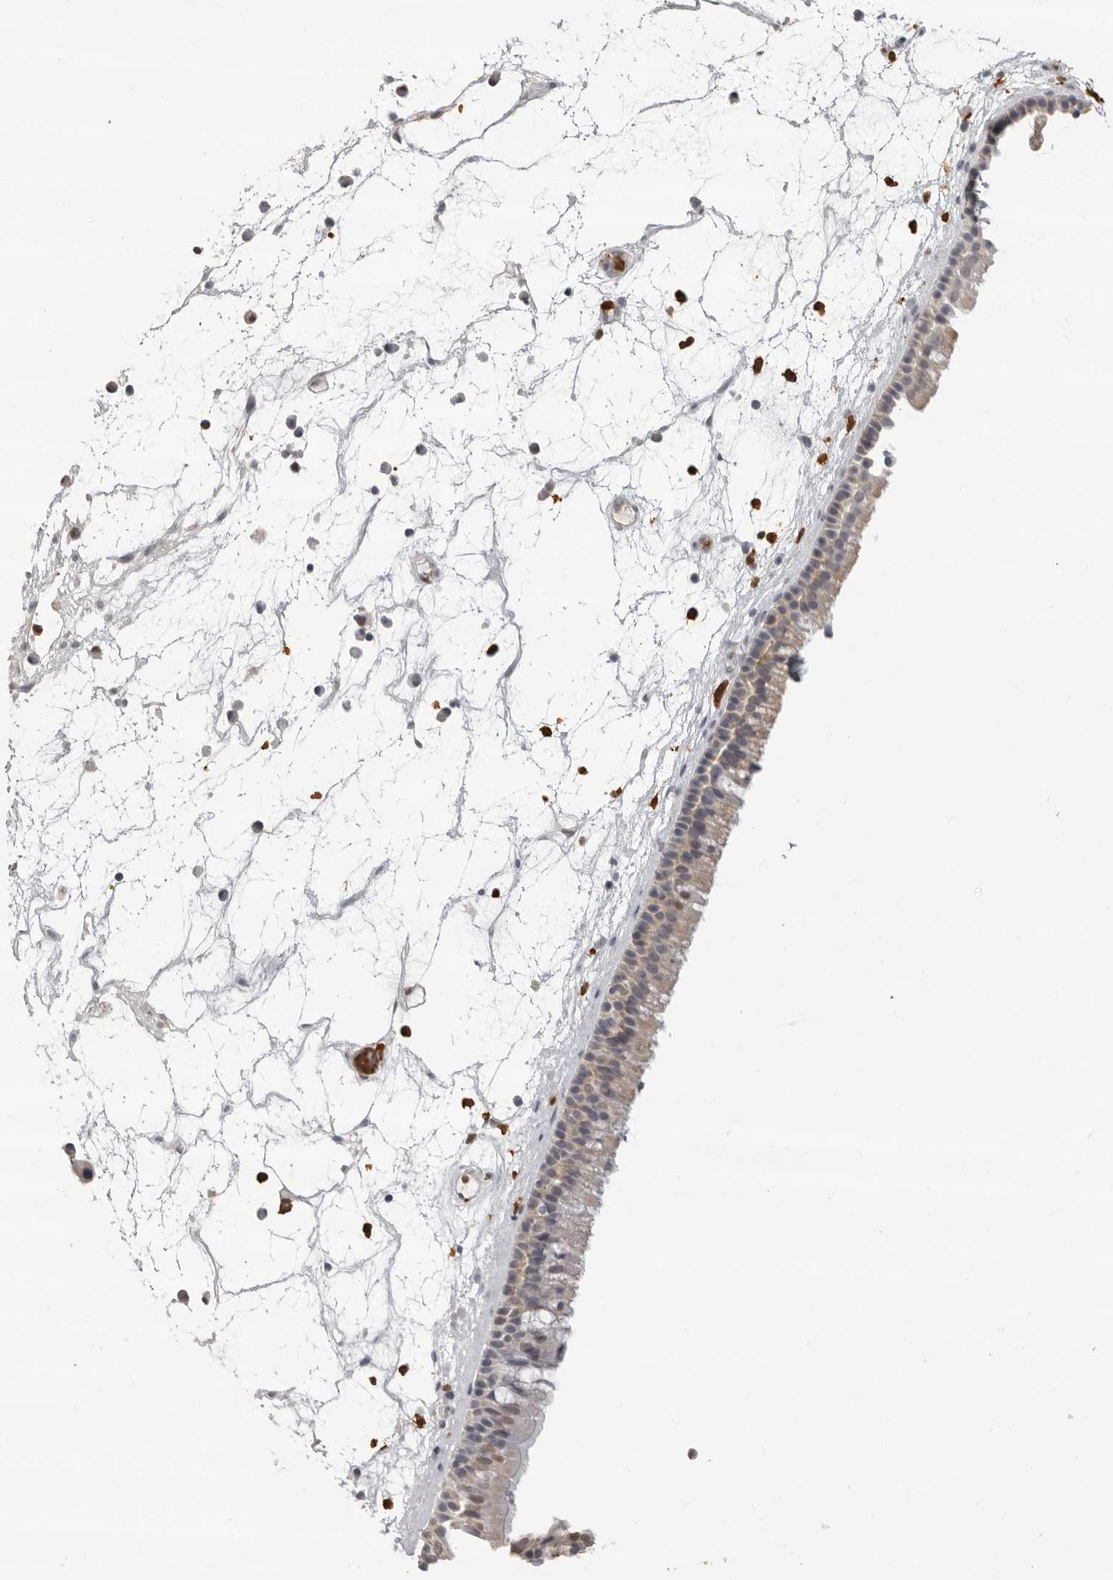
{"staining": {"intensity": "weak", "quantity": "<25%", "location": "cytoplasmic/membranous,nuclear"}, "tissue": "nasopharynx", "cell_type": "Respiratory epithelial cells", "image_type": "normal", "snomed": [{"axis": "morphology", "description": "Normal tissue, NOS"}, {"axis": "morphology", "description": "Inflammation, NOS"}, {"axis": "morphology", "description": "Malignant melanoma, Metastatic site"}, {"axis": "topography", "description": "Nasopharynx"}], "caption": "The image exhibits no significant expression in respiratory epithelial cells of nasopharynx. (DAB (3,3'-diaminobenzidine) immunohistochemistry (IHC), high magnification).", "gene": "IL31", "patient": {"sex": "male", "age": 70}}